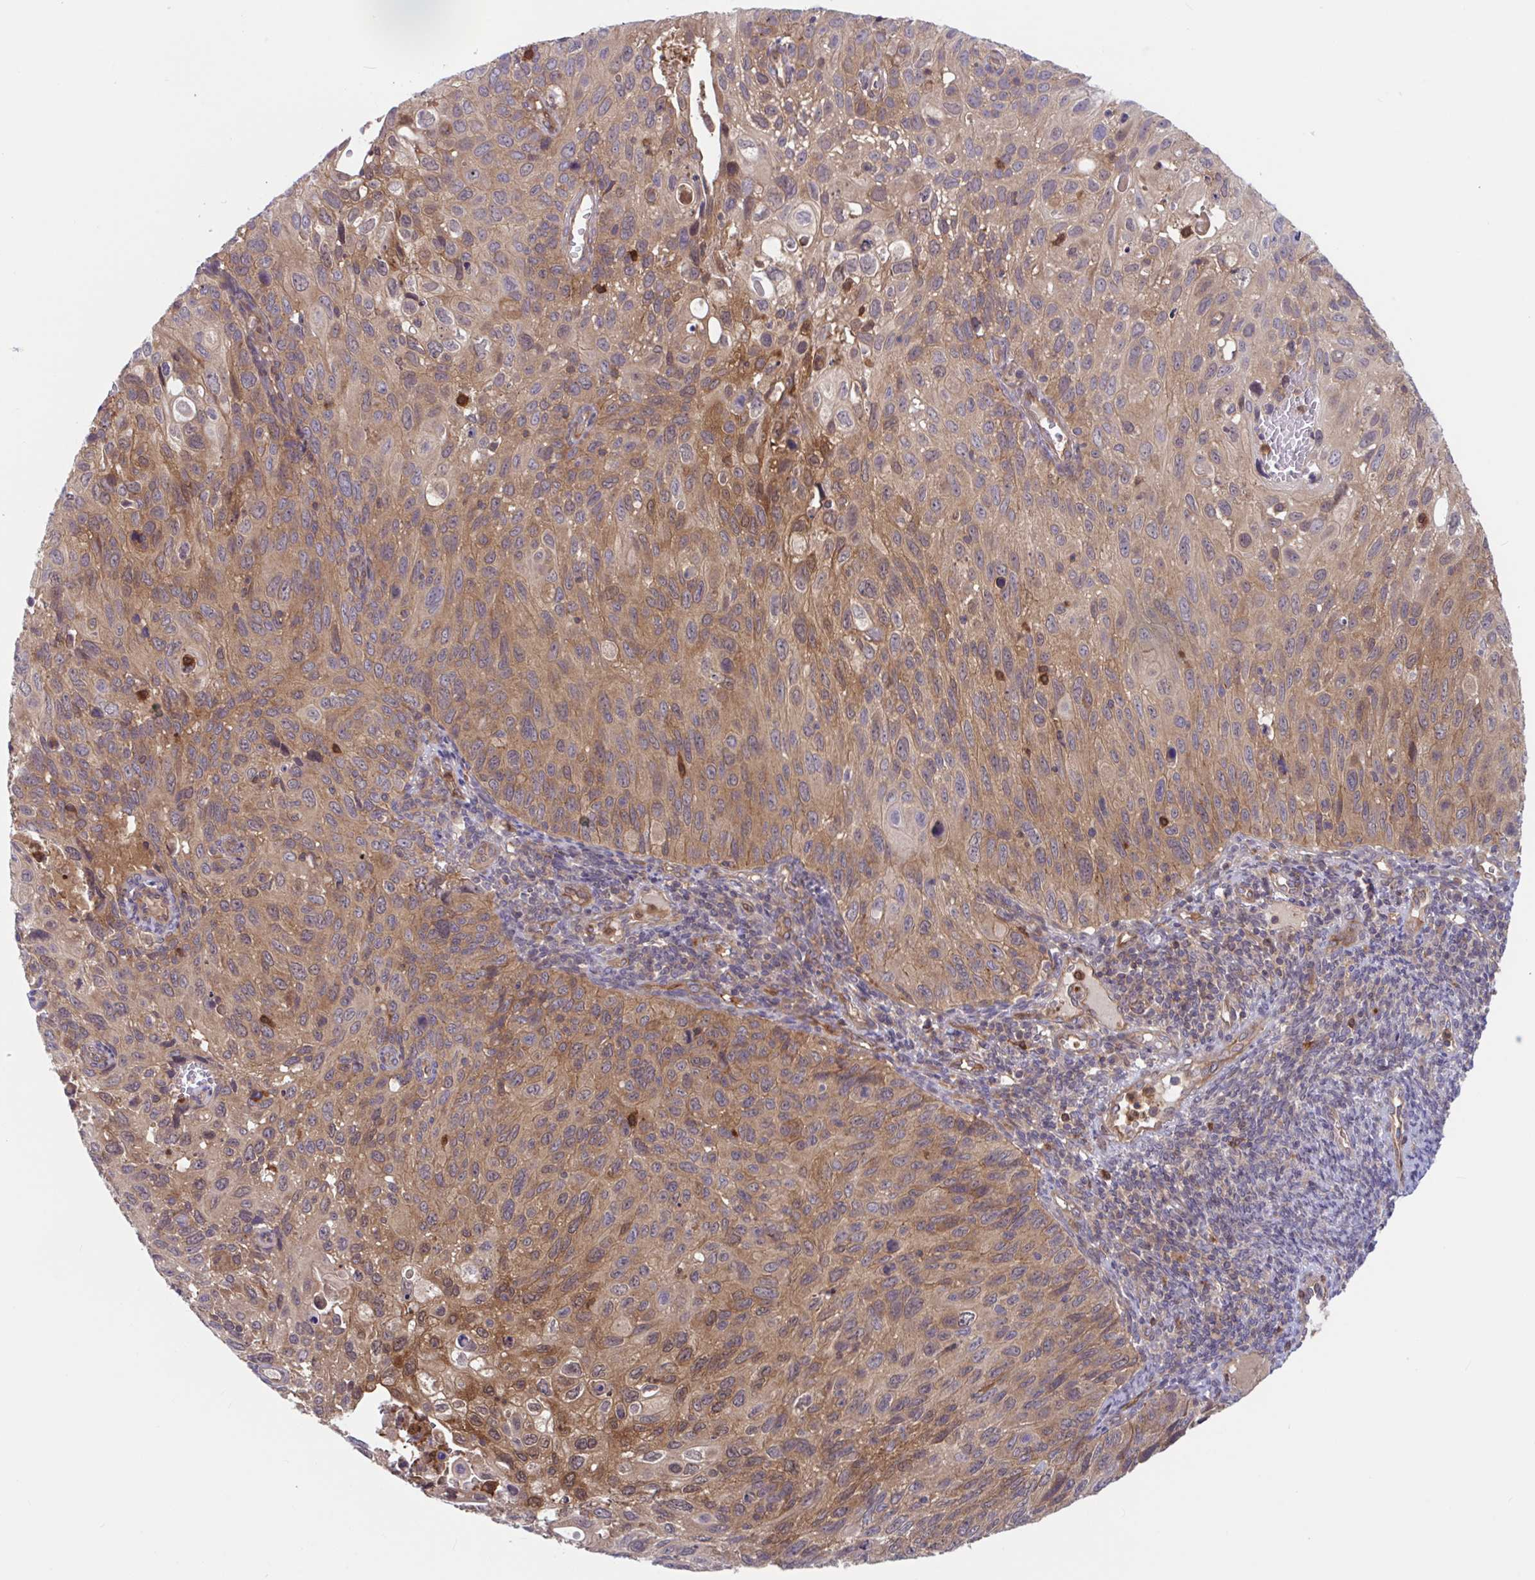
{"staining": {"intensity": "moderate", "quantity": ">75%", "location": "cytoplasmic/membranous,nuclear"}, "tissue": "cervical cancer", "cell_type": "Tumor cells", "image_type": "cancer", "snomed": [{"axis": "morphology", "description": "Squamous cell carcinoma, NOS"}, {"axis": "topography", "description": "Cervix"}], "caption": "Protein staining of cervical cancer (squamous cell carcinoma) tissue demonstrates moderate cytoplasmic/membranous and nuclear expression in about >75% of tumor cells.", "gene": "LMNTD2", "patient": {"sex": "female", "age": 70}}